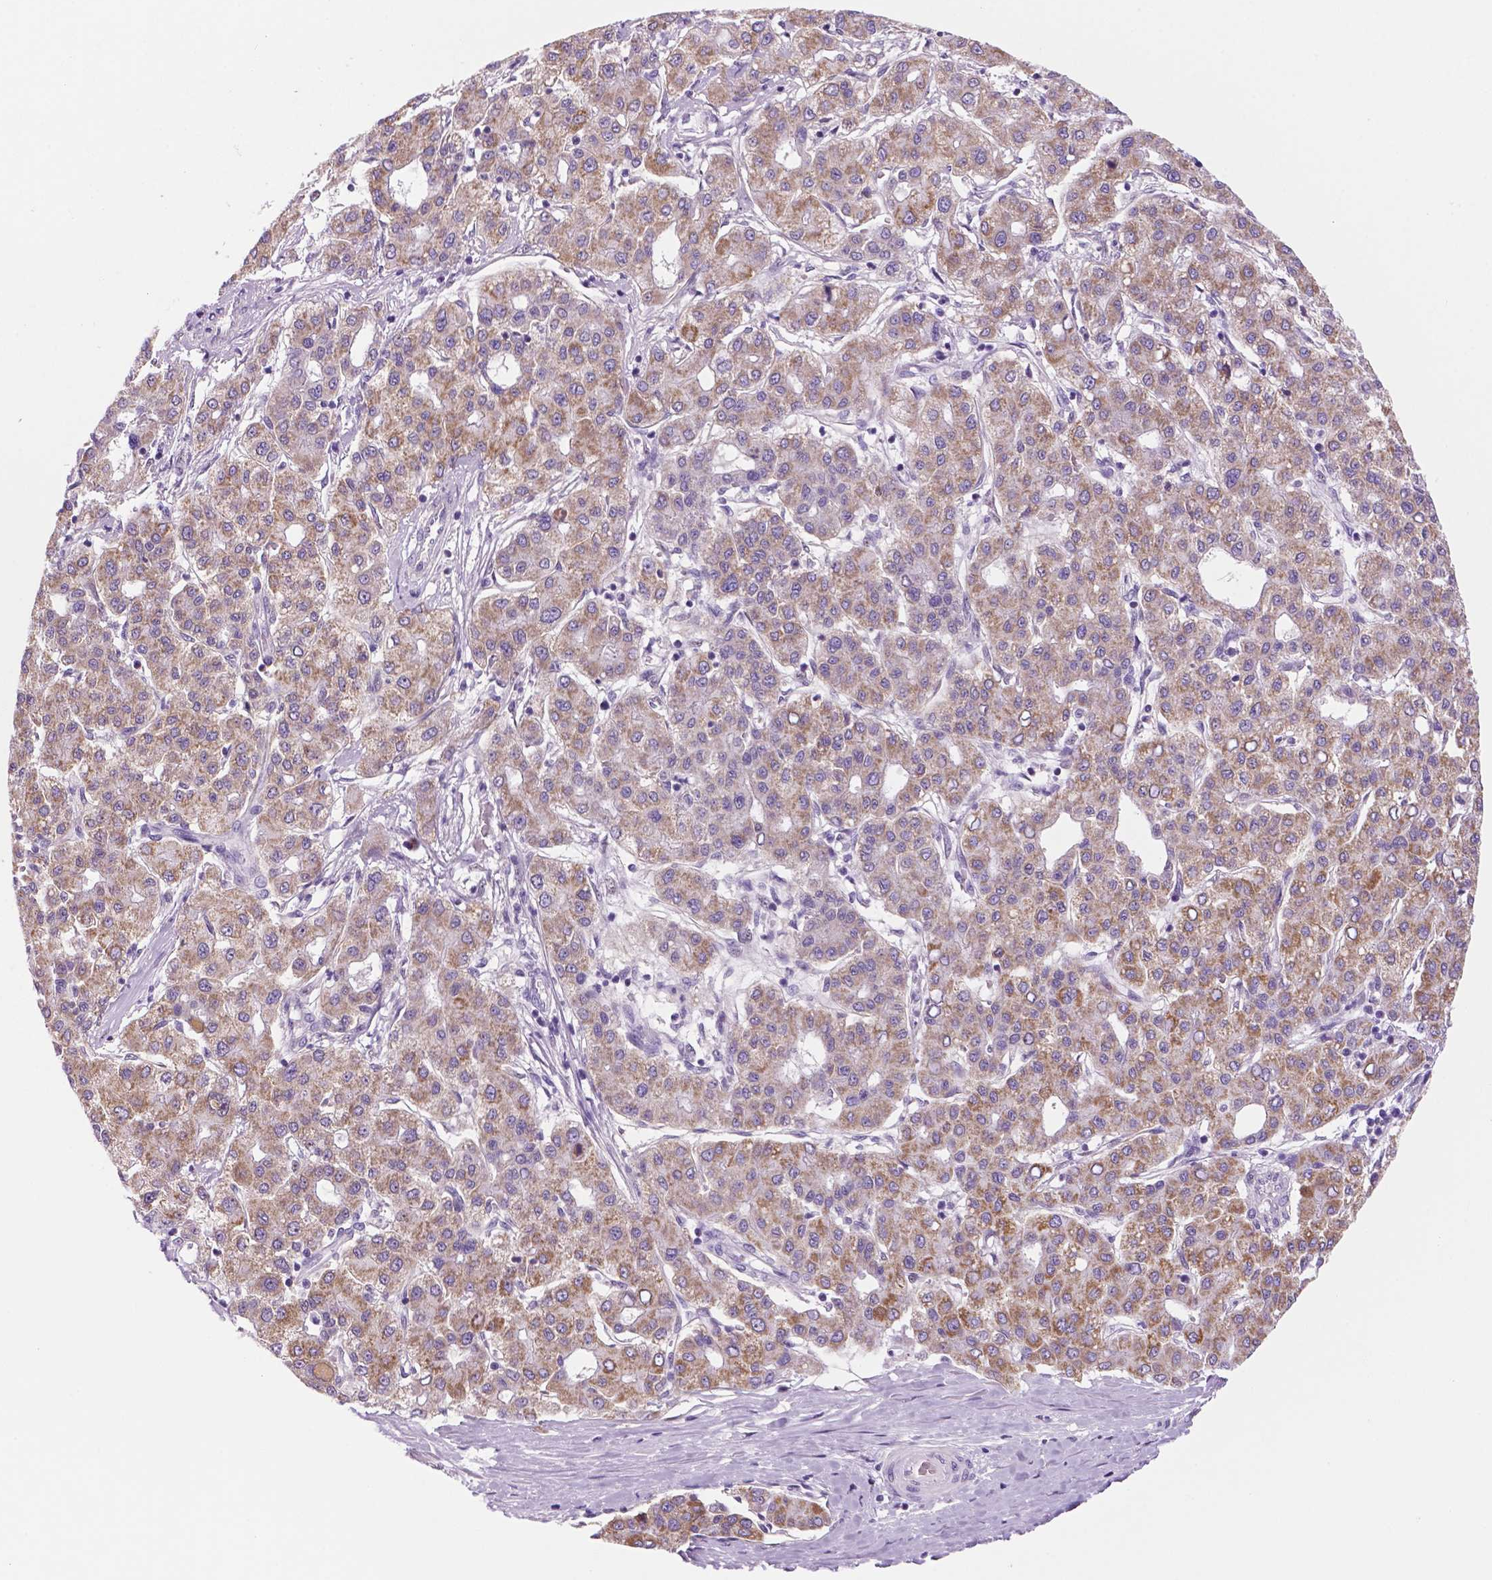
{"staining": {"intensity": "moderate", "quantity": "25%-75%", "location": "cytoplasmic/membranous"}, "tissue": "liver cancer", "cell_type": "Tumor cells", "image_type": "cancer", "snomed": [{"axis": "morphology", "description": "Carcinoma, Hepatocellular, NOS"}, {"axis": "topography", "description": "Liver"}], "caption": "Liver cancer (hepatocellular carcinoma) stained with a brown dye displays moderate cytoplasmic/membranous positive positivity in about 25%-75% of tumor cells.", "gene": "C18orf21", "patient": {"sex": "male", "age": 65}}